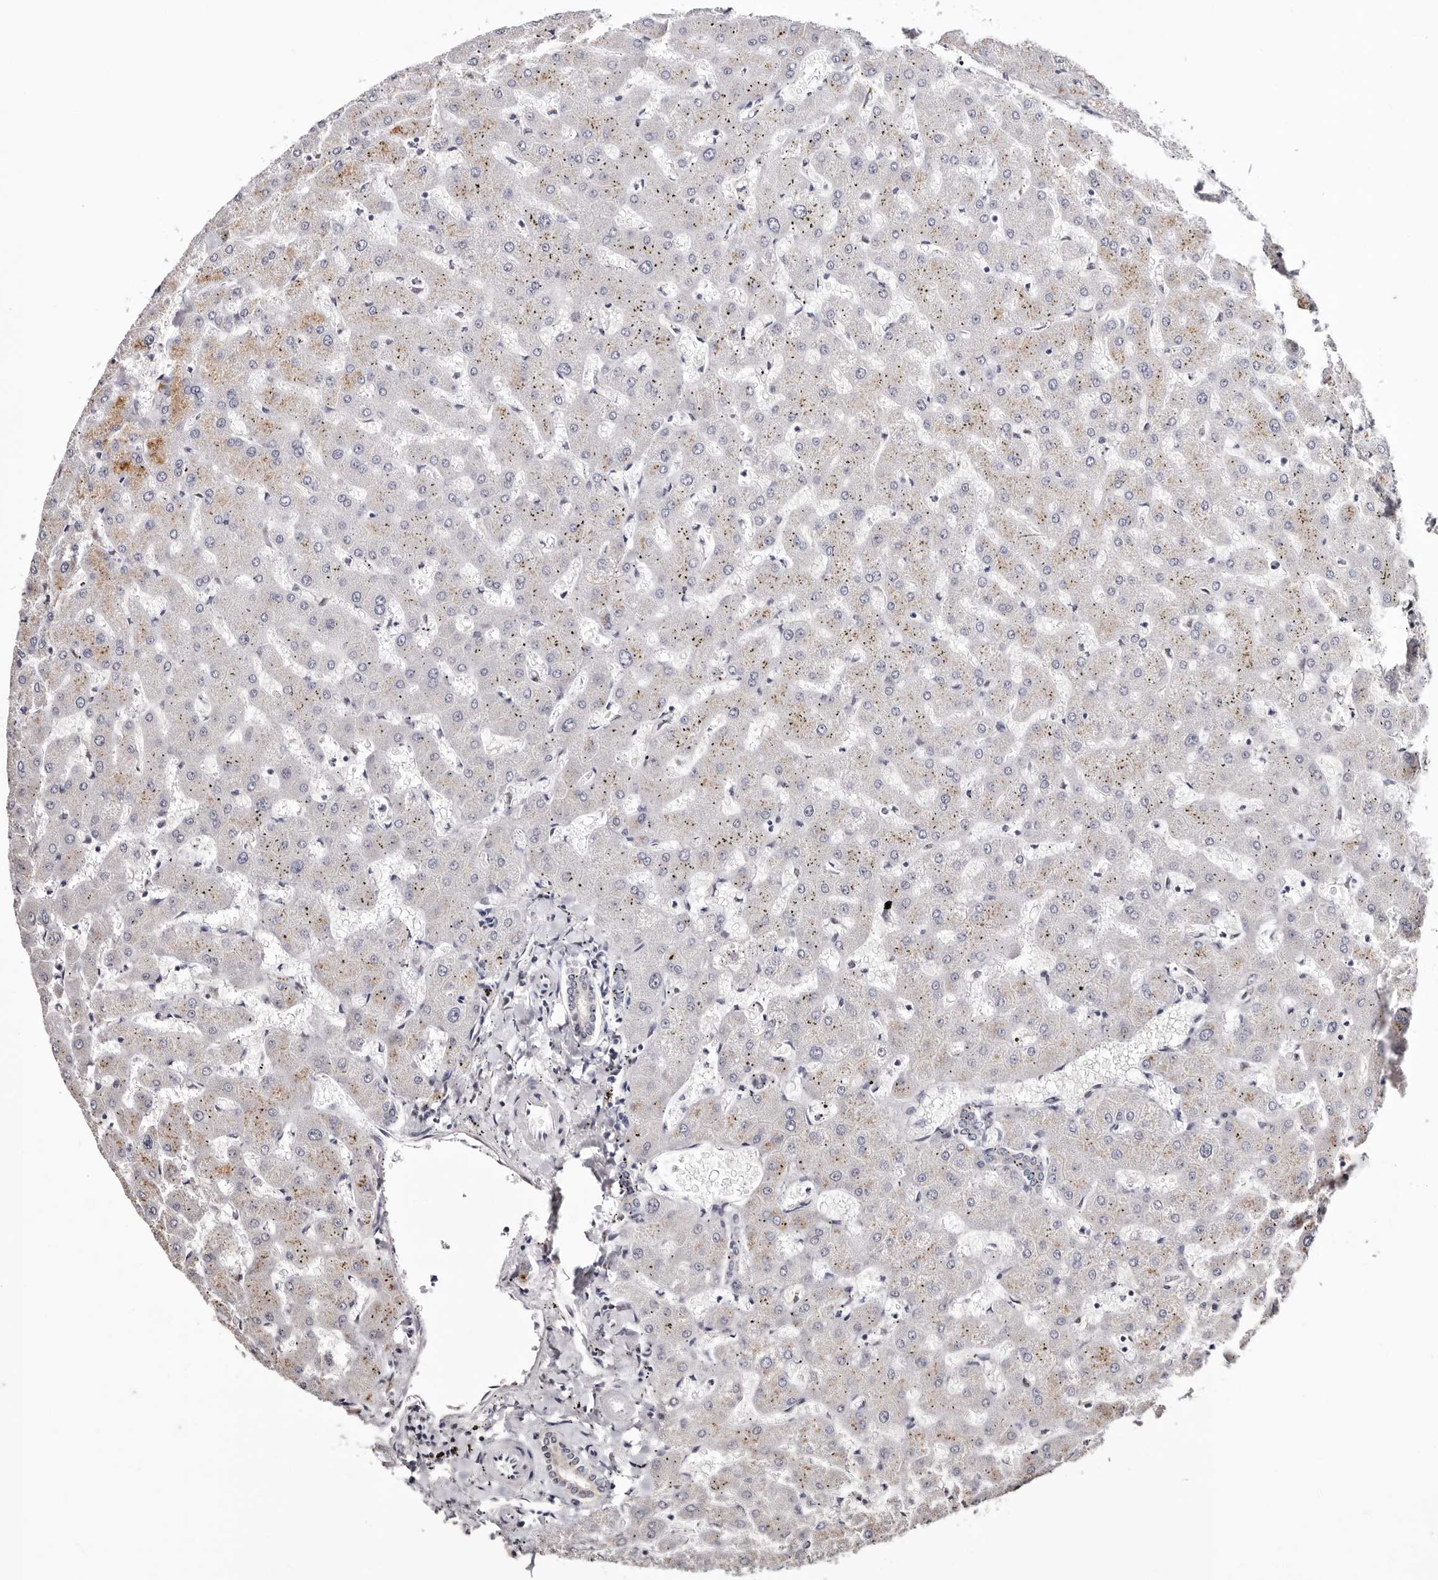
{"staining": {"intensity": "negative", "quantity": "none", "location": "none"}, "tissue": "liver", "cell_type": "Cholangiocytes", "image_type": "normal", "snomed": [{"axis": "morphology", "description": "Normal tissue, NOS"}, {"axis": "topography", "description": "Liver"}], "caption": "The micrograph reveals no staining of cholangiocytes in normal liver.", "gene": "TYW3", "patient": {"sex": "female", "age": 63}}